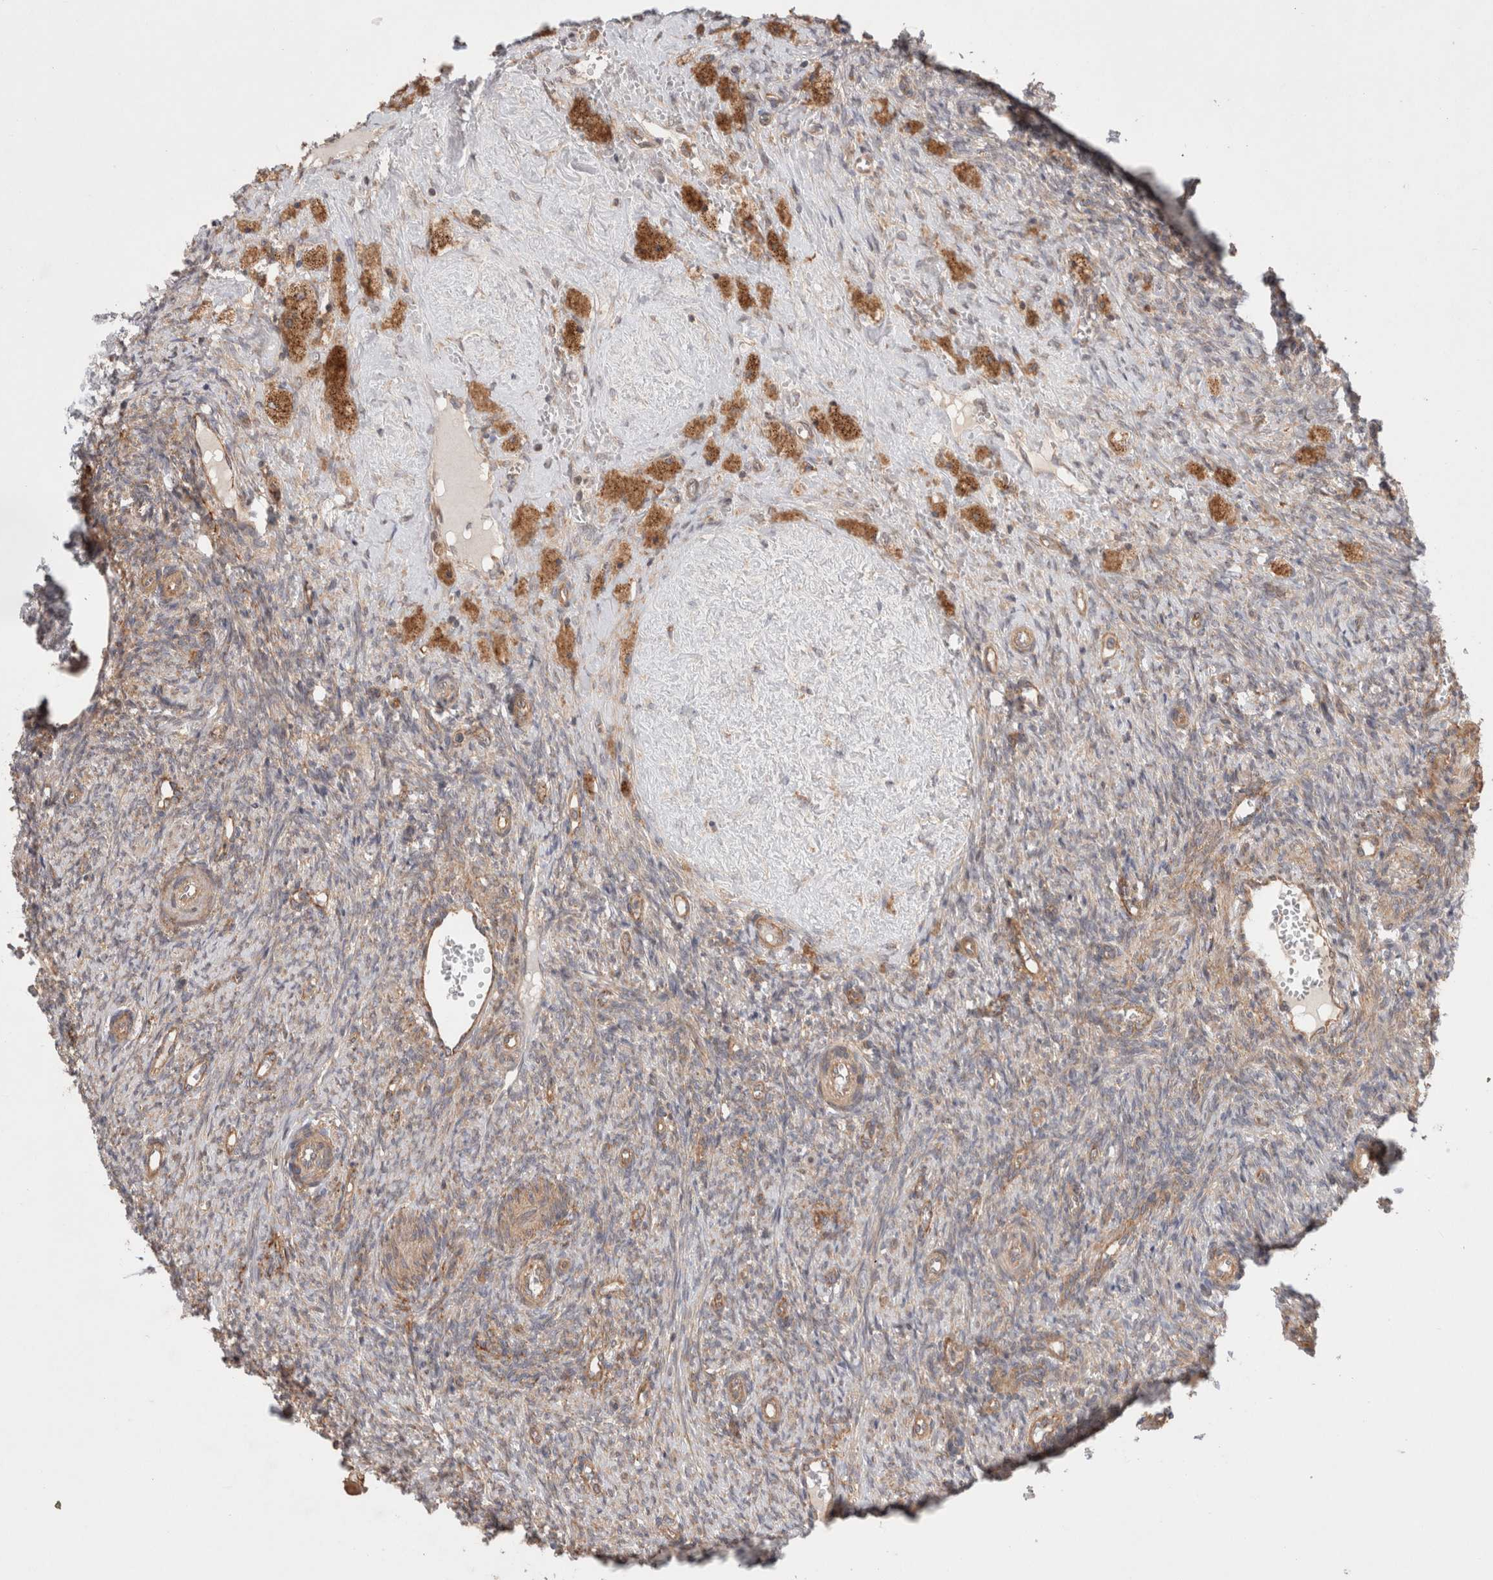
{"staining": {"intensity": "strong", "quantity": ">75%", "location": "cytoplasmic/membranous"}, "tissue": "ovary", "cell_type": "Follicle cells", "image_type": "normal", "snomed": [{"axis": "morphology", "description": "Normal tissue, NOS"}, {"axis": "topography", "description": "Ovary"}], "caption": "IHC of normal ovary demonstrates high levels of strong cytoplasmic/membranous positivity in approximately >75% of follicle cells.", "gene": "HROB", "patient": {"sex": "female", "age": 41}}